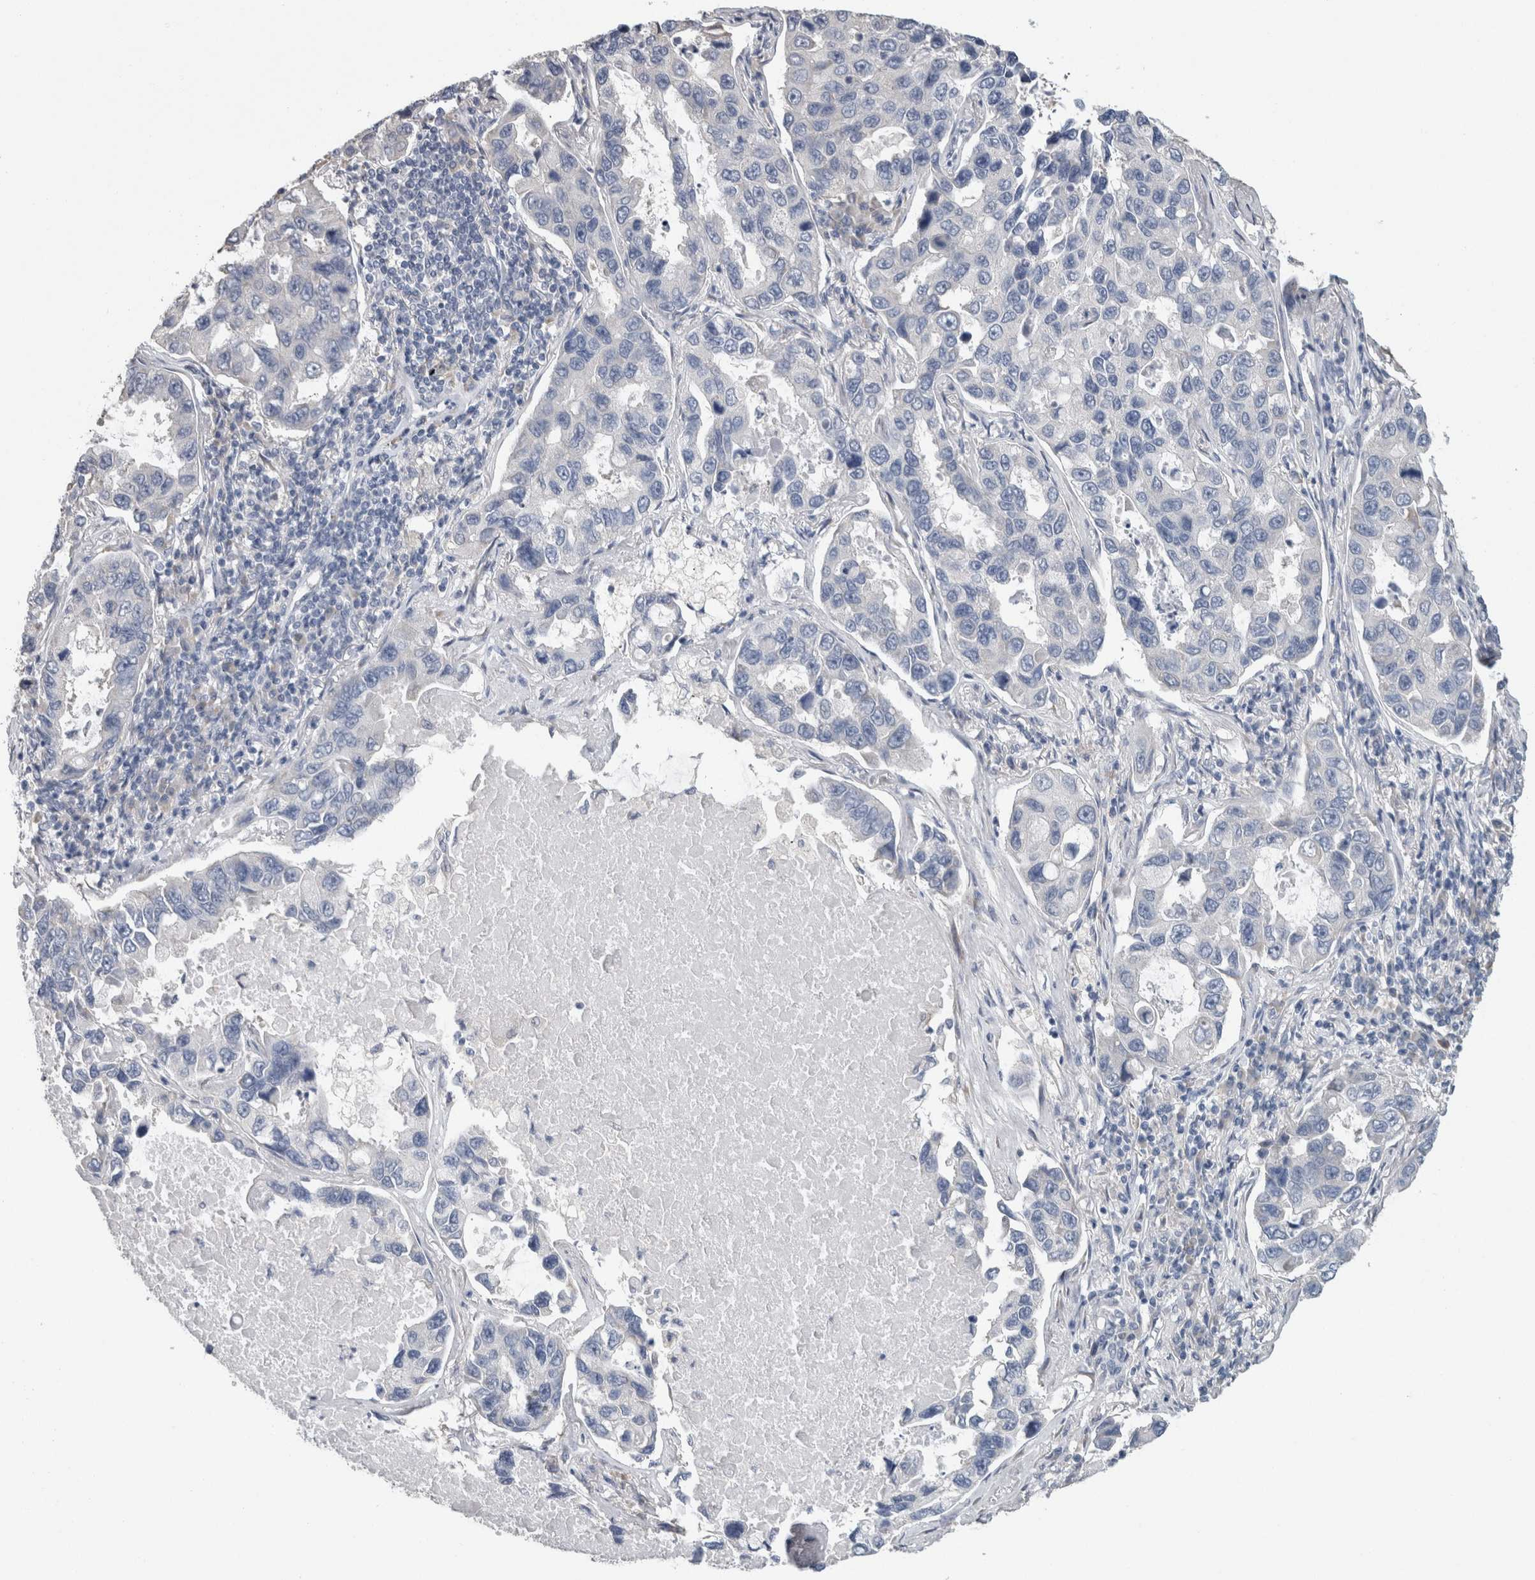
{"staining": {"intensity": "negative", "quantity": "none", "location": "none"}, "tissue": "lung cancer", "cell_type": "Tumor cells", "image_type": "cancer", "snomed": [{"axis": "morphology", "description": "Adenocarcinoma, NOS"}, {"axis": "topography", "description": "Lung"}], "caption": "This is a image of immunohistochemistry (IHC) staining of lung adenocarcinoma, which shows no expression in tumor cells.", "gene": "NEFM", "patient": {"sex": "male", "age": 64}}